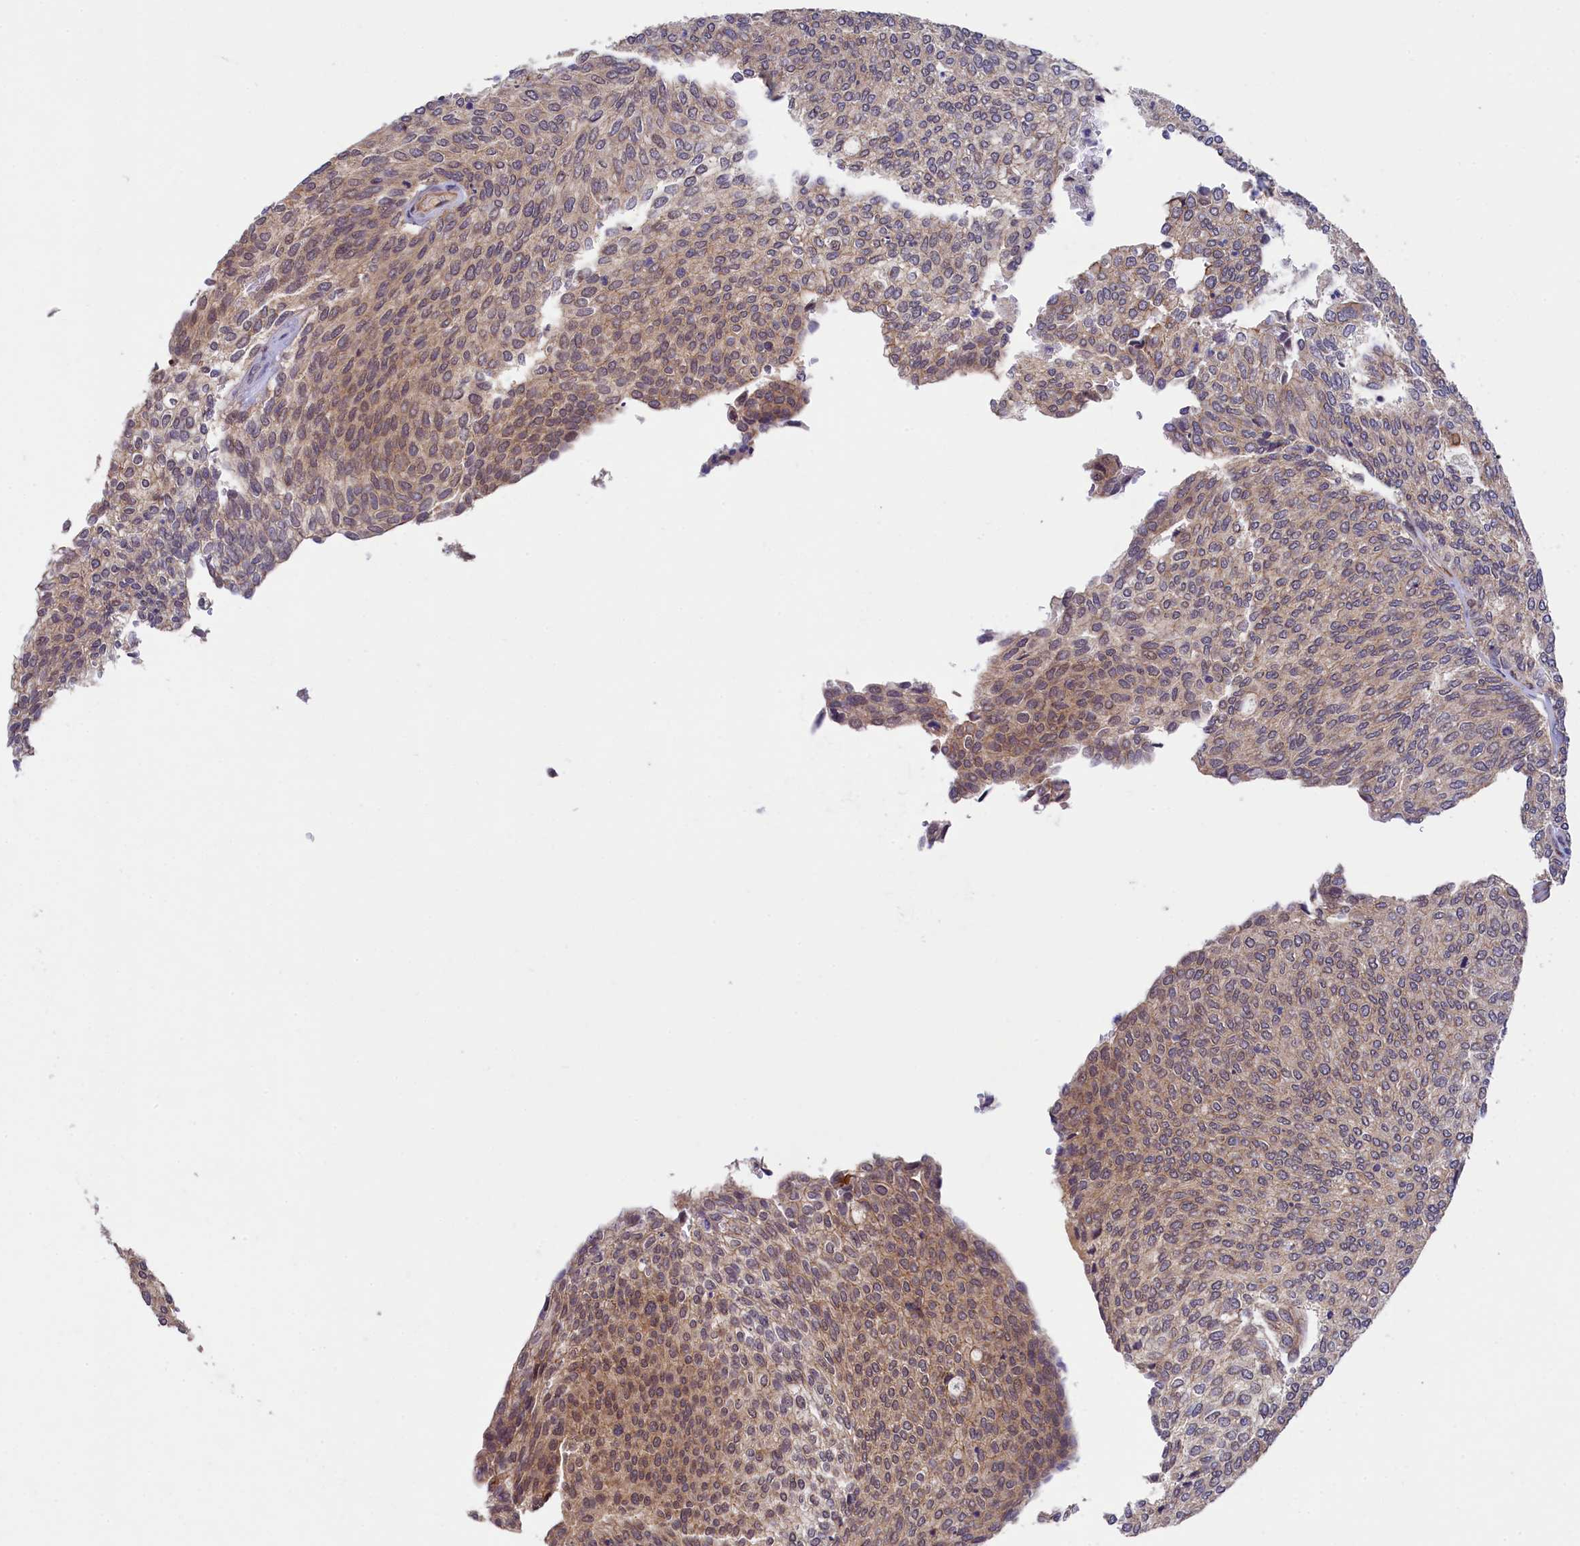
{"staining": {"intensity": "weak", "quantity": "<25%", "location": "cytoplasmic/membranous"}, "tissue": "urothelial cancer", "cell_type": "Tumor cells", "image_type": "cancer", "snomed": [{"axis": "morphology", "description": "Urothelial carcinoma, Low grade"}, {"axis": "topography", "description": "Urinary bladder"}], "caption": "Urothelial cancer was stained to show a protein in brown. There is no significant positivity in tumor cells.", "gene": "ARL14EP", "patient": {"sex": "female", "age": 79}}